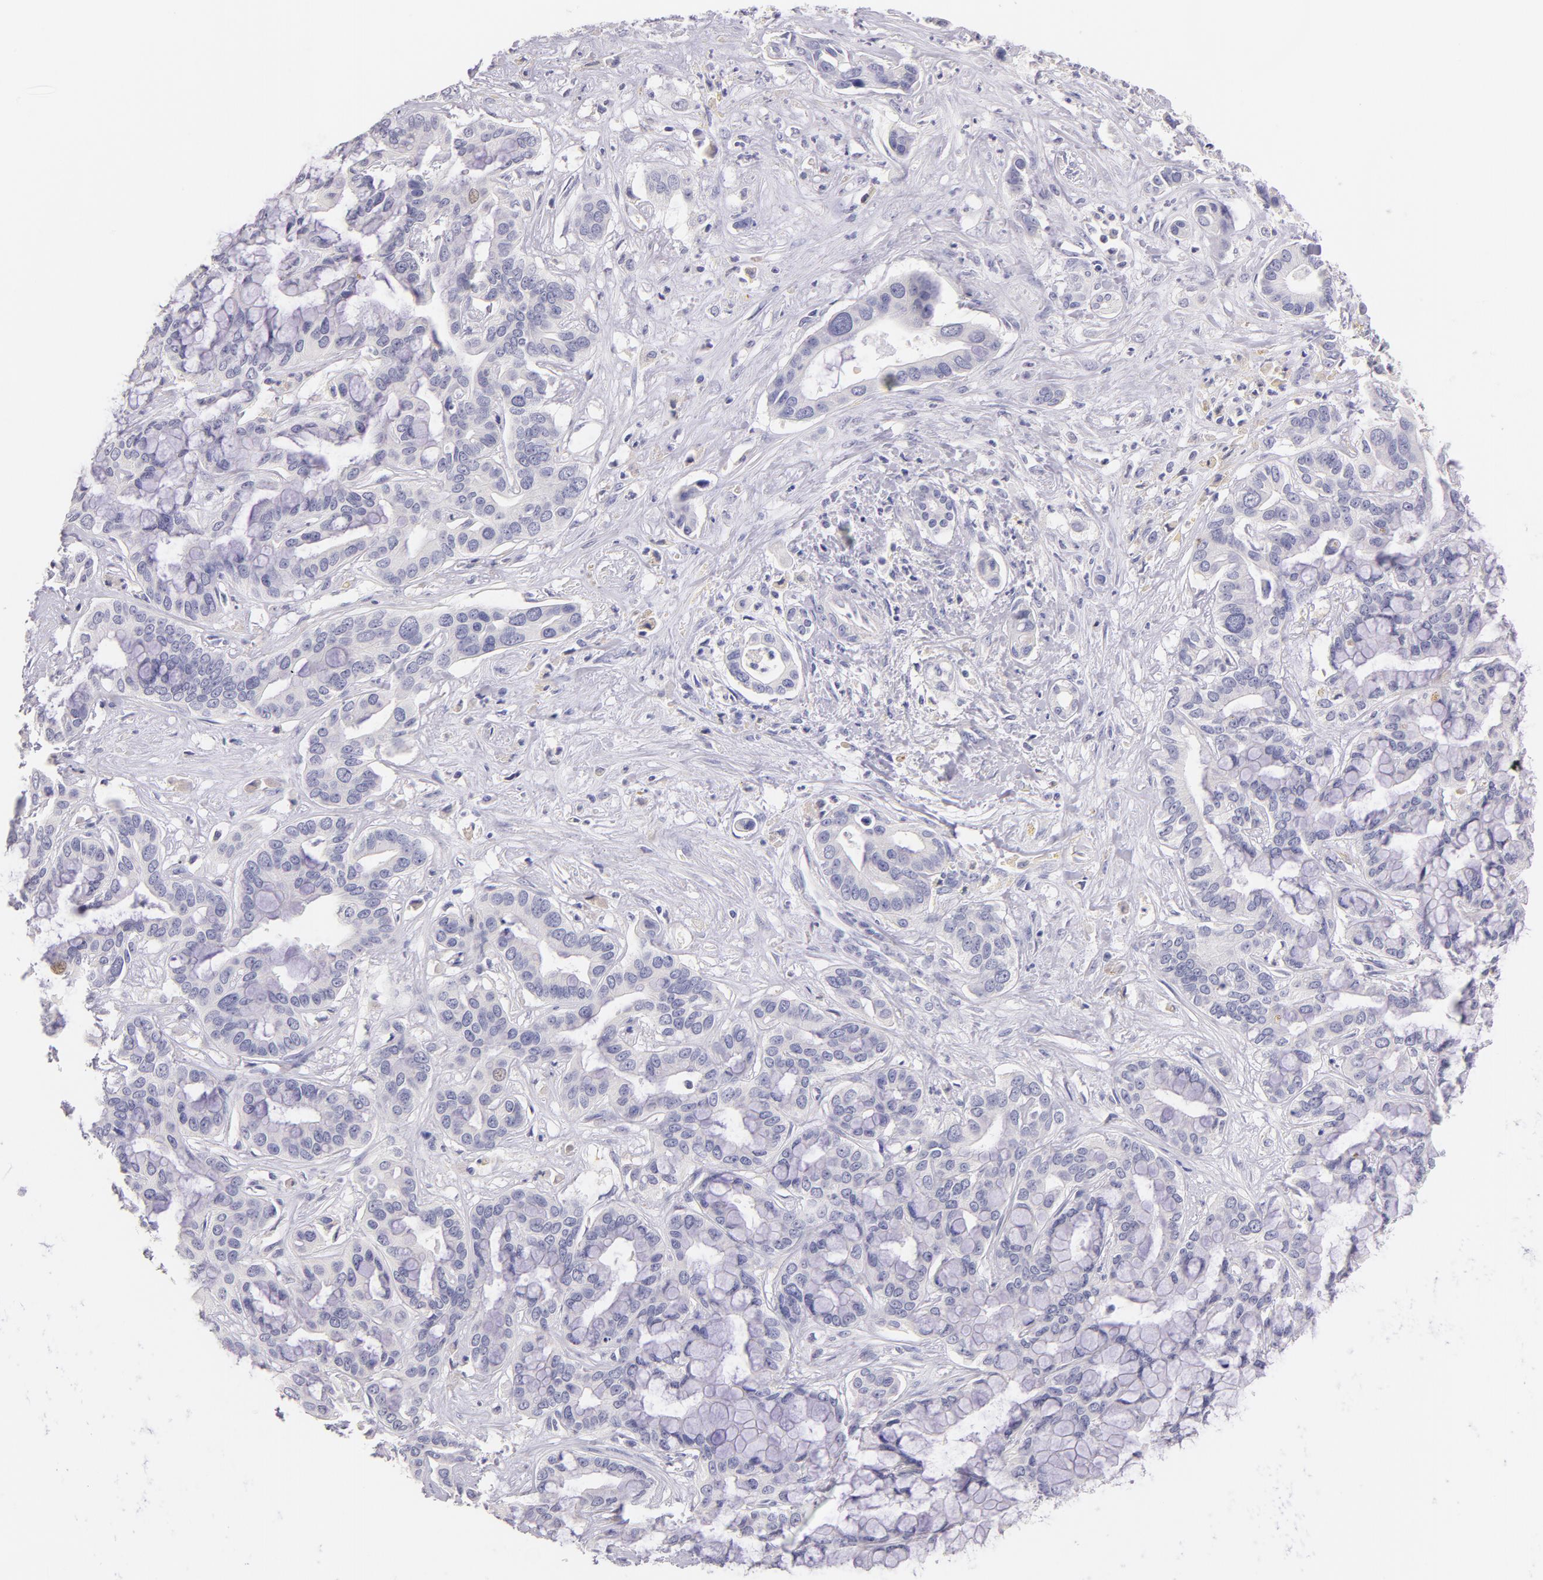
{"staining": {"intensity": "negative", "quantity": "none", "location": "none"}, "tissue": "liver cancer", "cell_type": "Tumor cells", "image_type": "cancer", "snomed": [{"axis": "morphology", "description": "Cholangiocarcinoma"}, {"axis": "topography", "description": "Liver"}], "caption": "Immunohistochemistry (IHC) histopathology image of liver cholangiocarcinoma stained for a protein (brown), which displays no expression in tumor cells.", "gene": "CD44", "patient": {"sex": "female", "age": 65}}